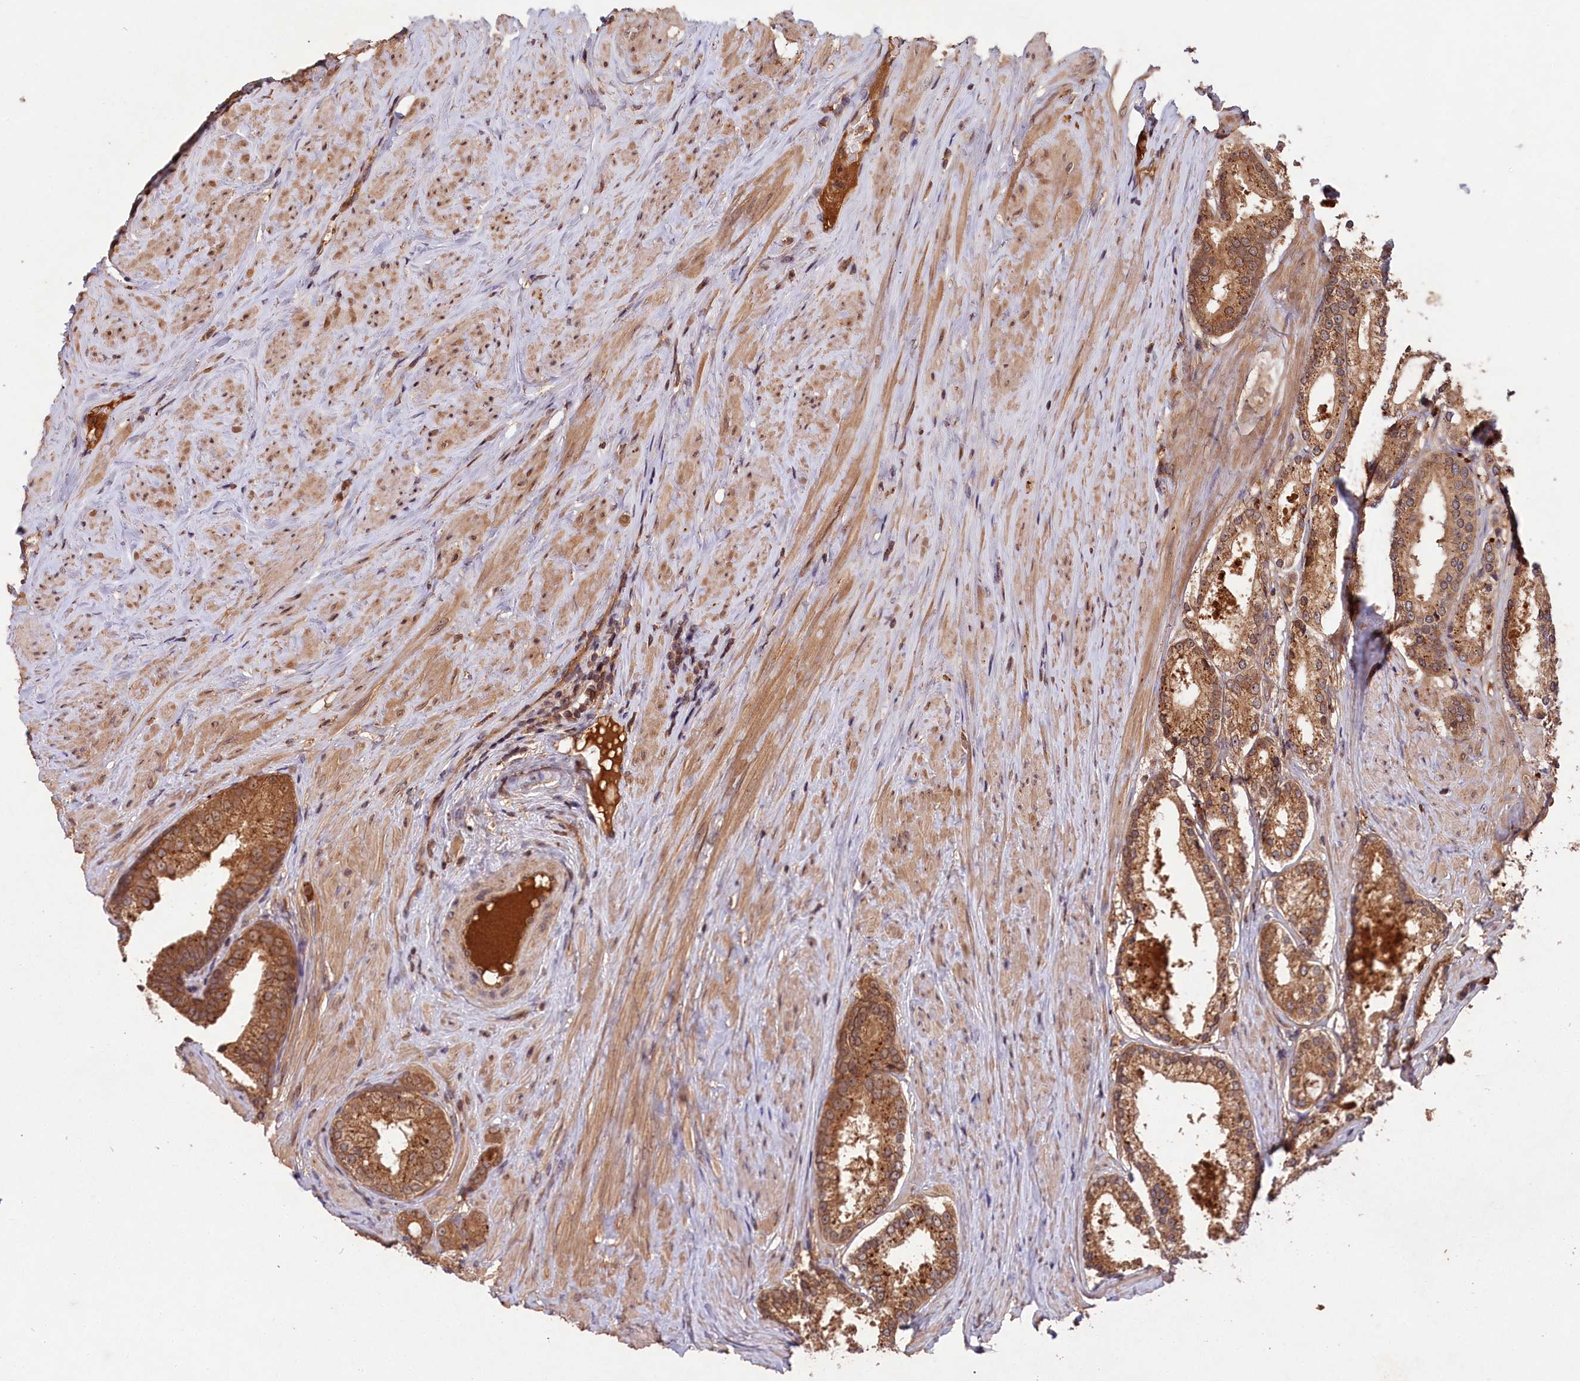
{"staining": {"intensity": "moderate", "quantity": ">75%", "location": "cytoplasmic/membranous"}, "tissue": "prostate cancer", "cell_type": "Tumor cells", "image_type": "cancer", "snomed": [{"axis": "morphology", "description": "Adenocarcinoma, Low grade"}, {"axis": "topography", "description": "Prostate"}], "caption": "A photomicrograph showing moderate cytoplasmic/membranous staining in about >75% of tumor cells in low-grade adenocarcinoma (prostate), as visualized by brown immunohistochemical staining.", "gene": "CHAC1", "patient": {"sex": "male", "age": 68}}